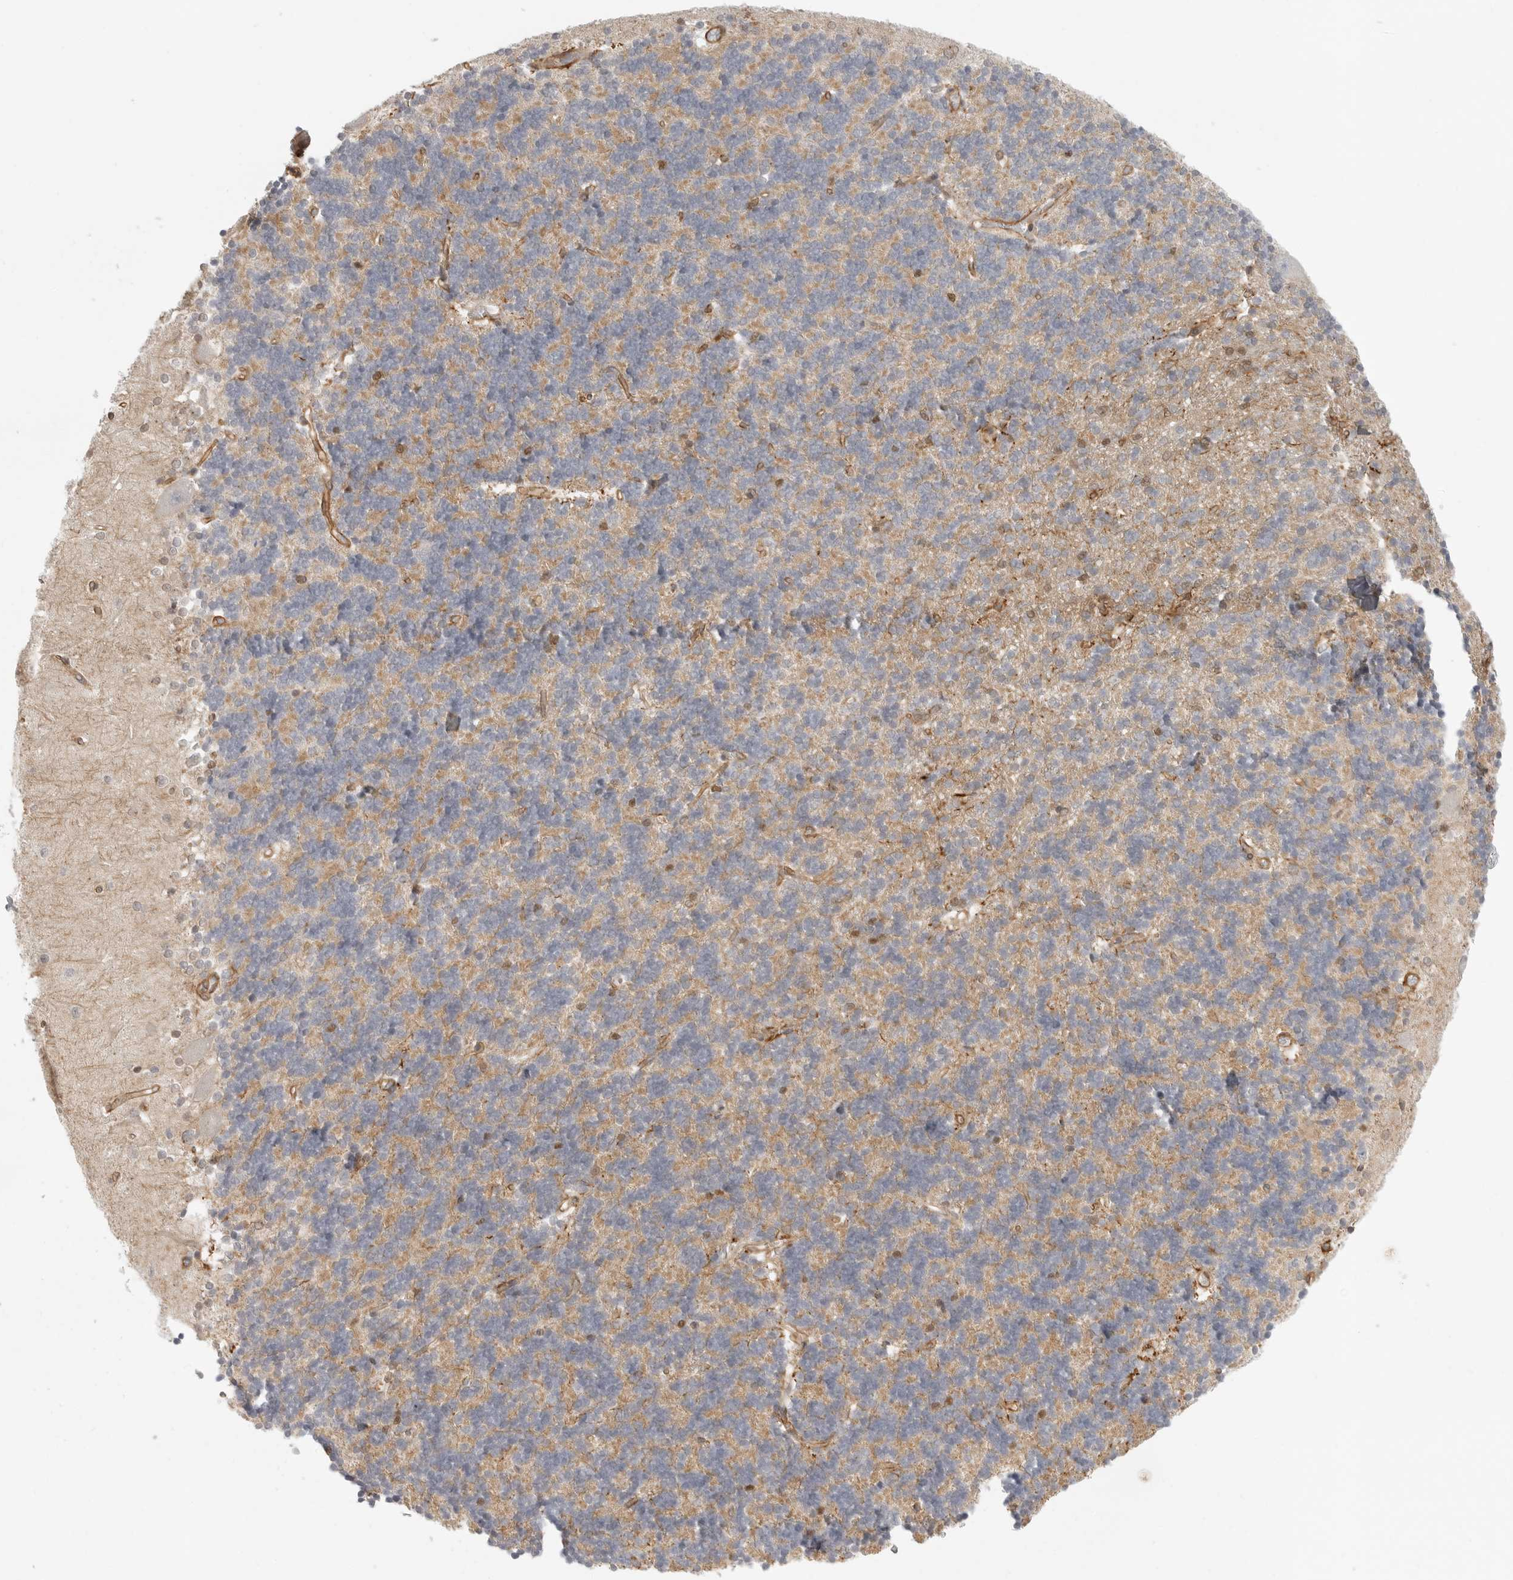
{"staining": {"intensity": "weak", "quantity": ">75%", "location": "cytoplasmic/membranous"}, "tissue": "cerebellum", "cell_type": "Cells in granular layer", "image_type": "normal", "snomed": [{"axis": "morphology", "description": "Normal tissue, NOS"}, {"axis": "topography", "description": "Cerebellum"}], "caption": "Protein expression analysis of unremarkable cerebellum demonstrates weak cytoplasmic/membranous positivity in about >75% of cells in granular layer.", "gene": "ATOH7", "patient": {"sex": "male", "age": 37}}